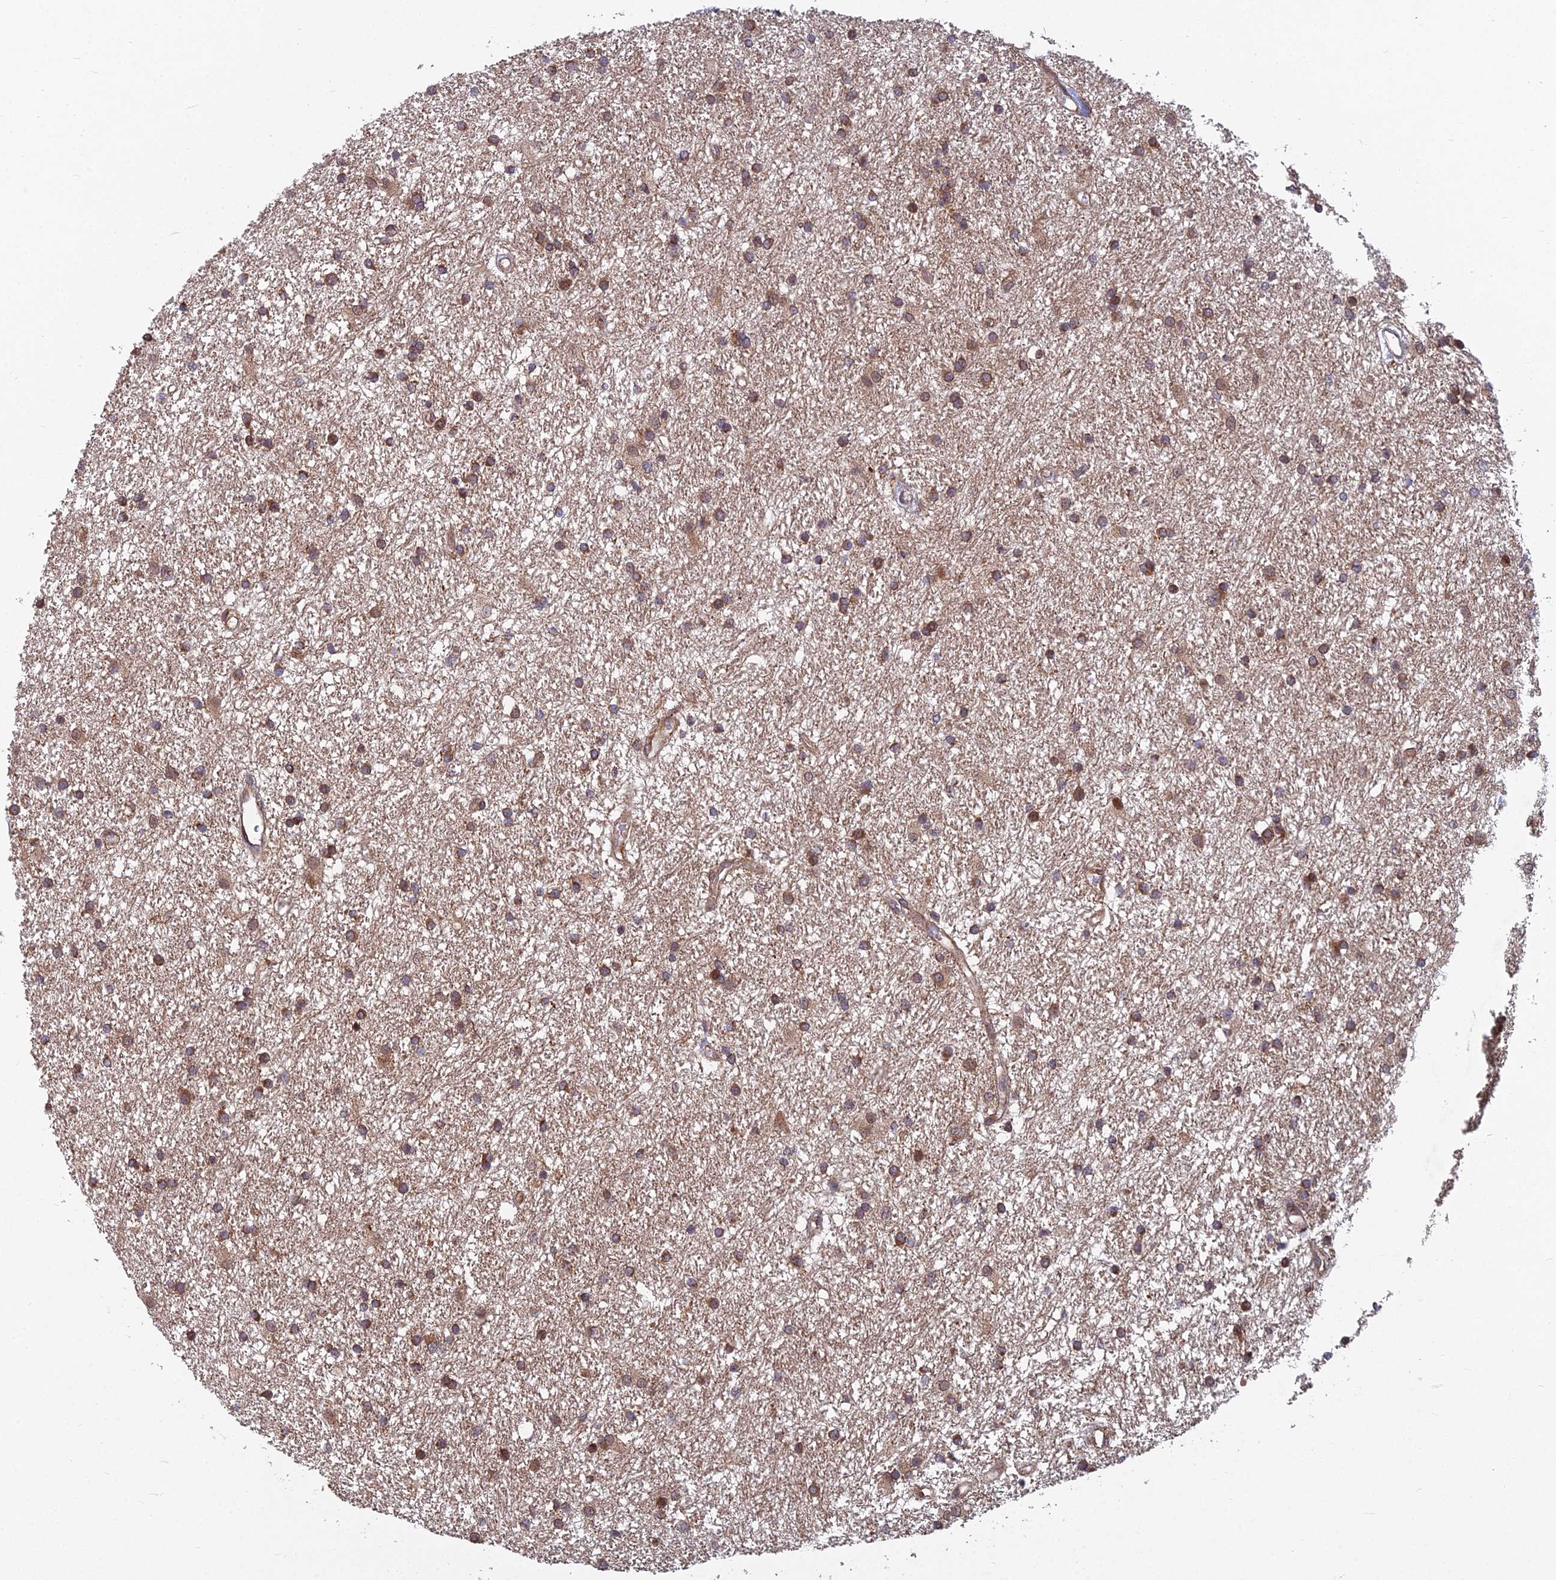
{"staining": {"intensity": "moderate", "quantity": ">75%", "location": "cytoplasmic/membranous"}, "tissue": "glioma", "cell_type": "Tumor cells", "image_type": "cancer", "snomed": [{"axis": "morphology", "description": "Glioma, malignant, High grade"}, {"axis": "topography", "description": "Brain"}], "caption": "Brown immunohistochemical staining in human glioma displays moderate cytoplasmic/membranous staining in approximately >75% of tumor cells.", "gene": "COMMD2", "patient": {"sex": "male", "age": 77}}